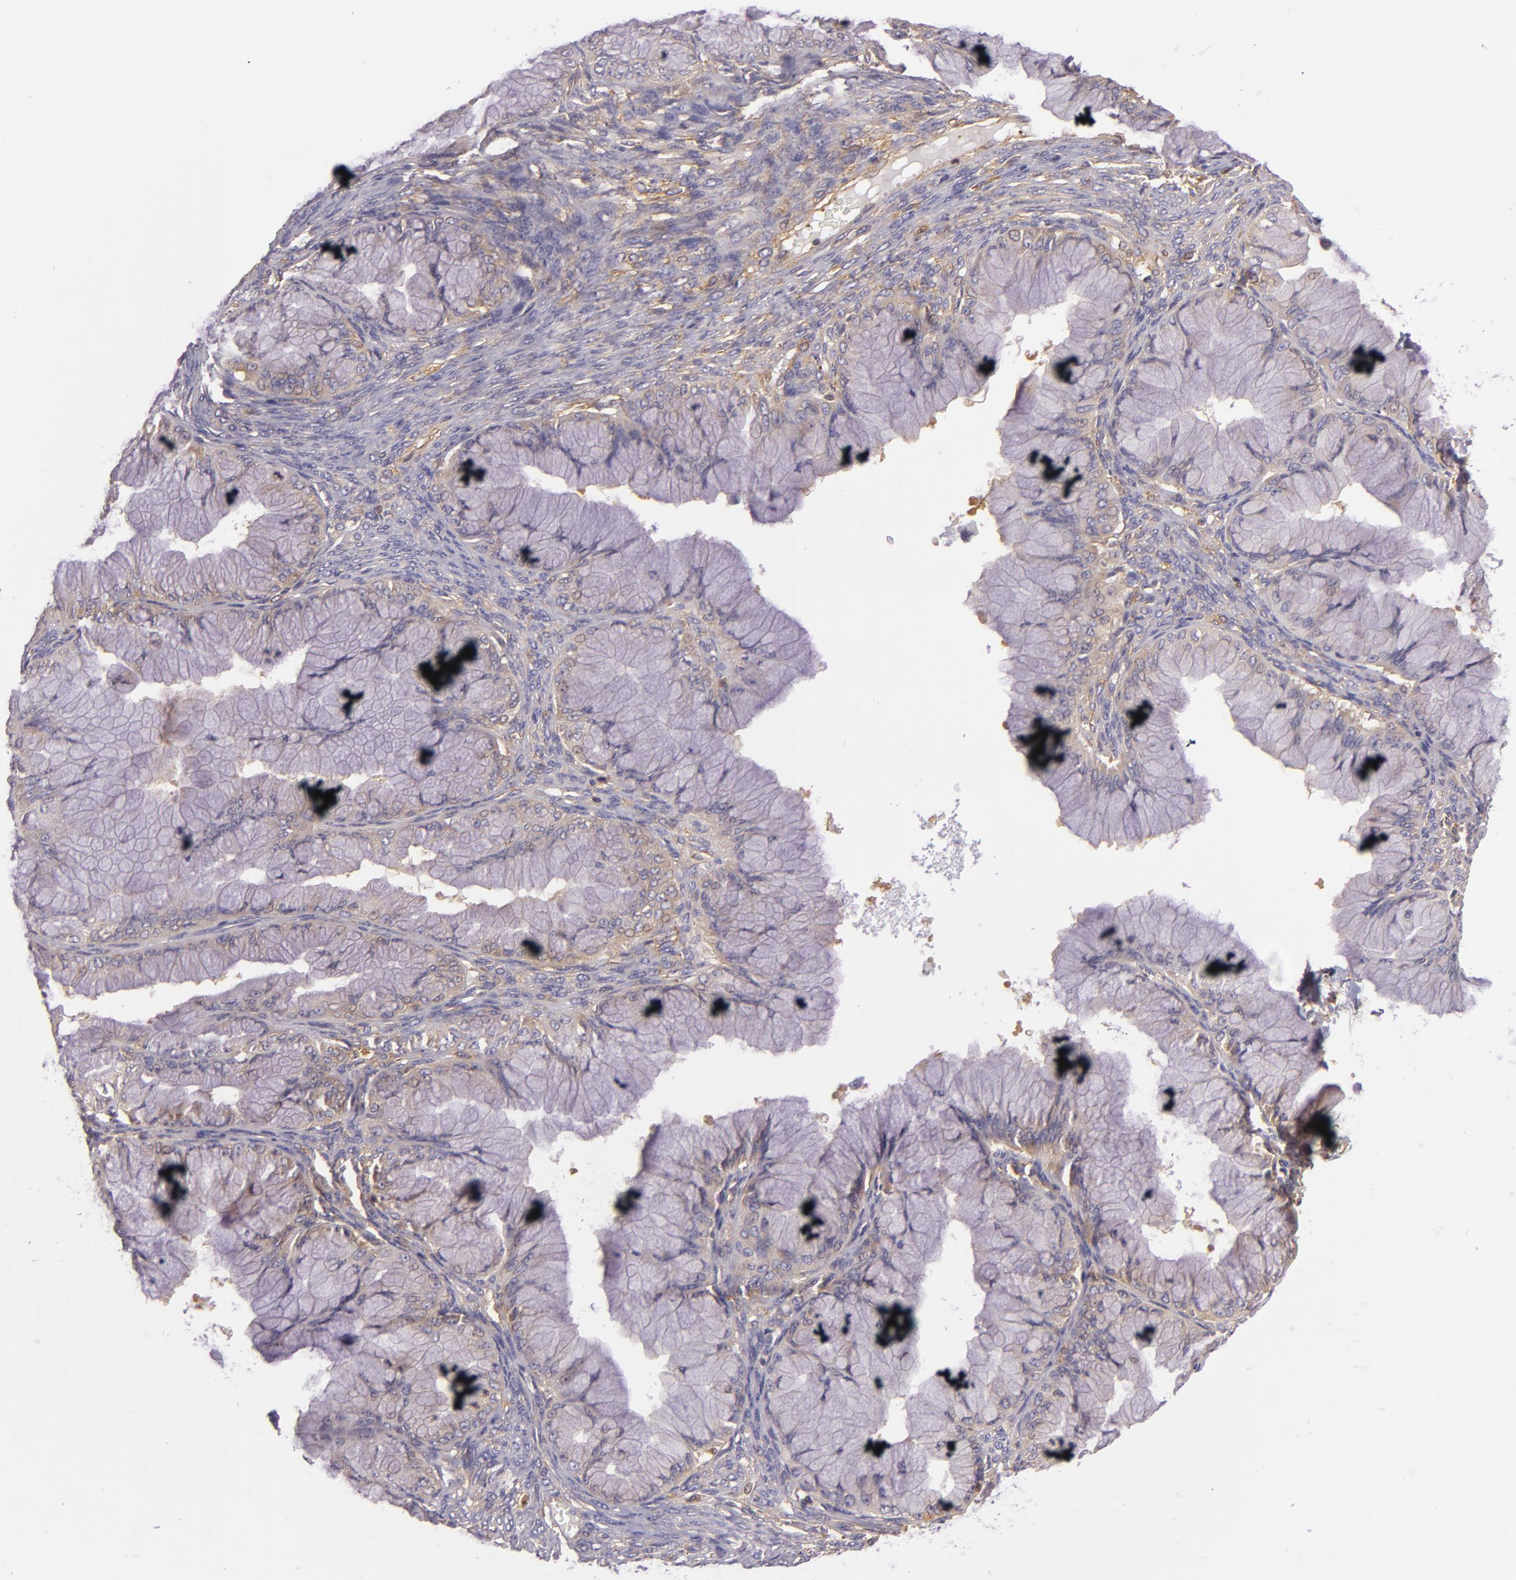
{"staining": {"intensity": "weak", "quantity": "<25%", "location": "cytoplasmic/membranous"}, "tissue": "ovarian cancer", "cell_type": "Tumor cells", "image_type": "cancer", "snomed": [{"axis": "morphology", "description": "Cystadenocarcinoma, mucinous, NOS"}, {"axis": "topography", "description": "Ovary"}], "caption": "A high-resolution micrograph shows immunohistochemistry (IHC) staining of mucinous cystadenocarcinoma (ovarian), which demonstrates no significant staining in tumor cells.", "gene": "TLN1", "patient": {"sex": "female", "age": 63}}